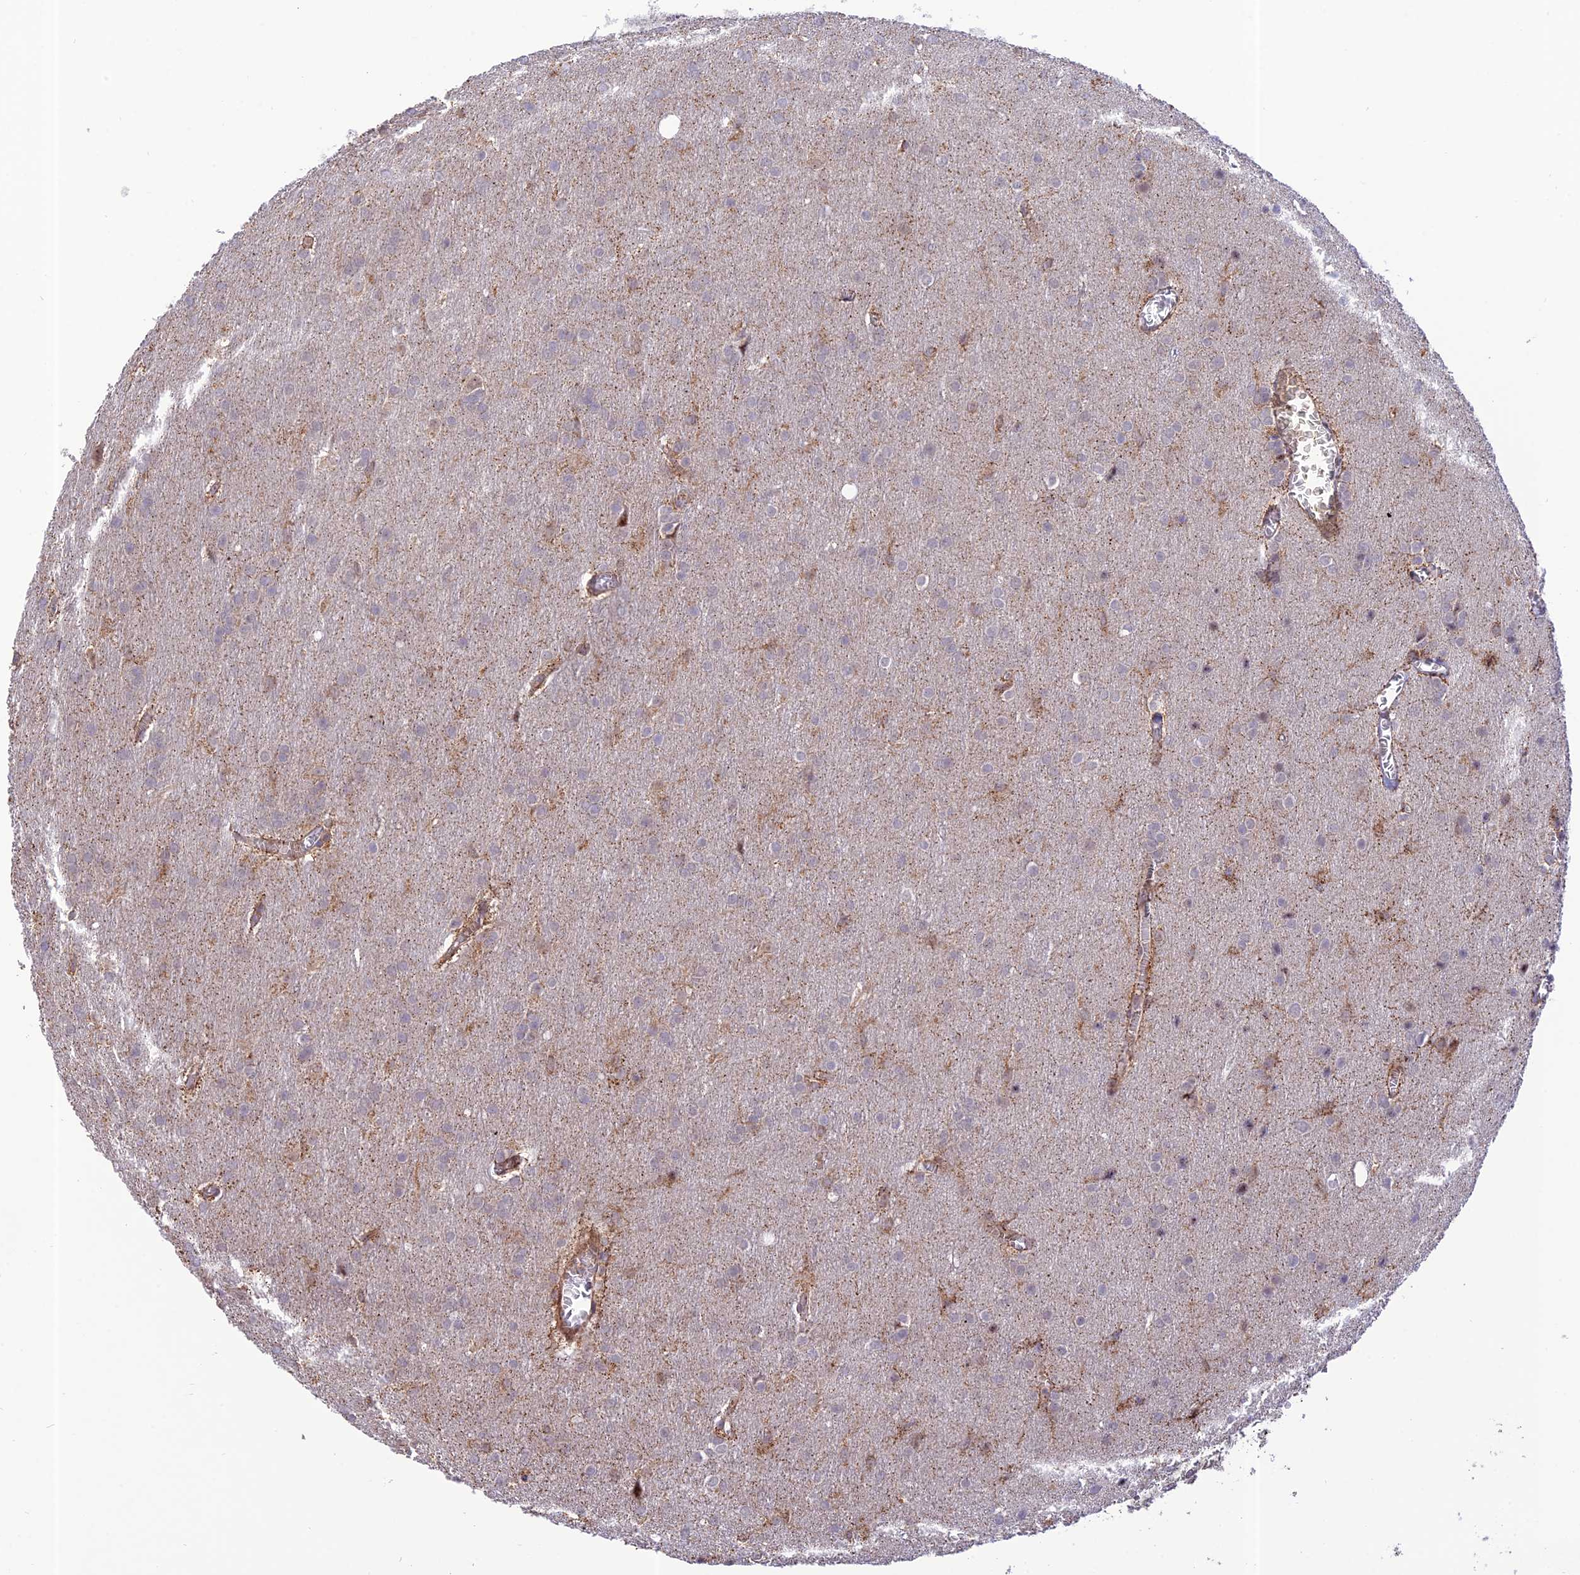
{"staining": {"intensity": "negative", "quantity": "none", "location": "none"}, "tissue": "glioma", "cell_type": "Tumor cells", "image_type": "cancer", "snomed": [{"axis": "morphology", "description": "Glioma, malignant, Low grade"}, {"axis": "topography", "description": "Brain"}], "caption": "Photomicrograph shows no significant protein expression in tumor cells of malignant glioma (low-grade).", "gene": "ZNF584", "patient": {"sex": "female", "age": 32}}